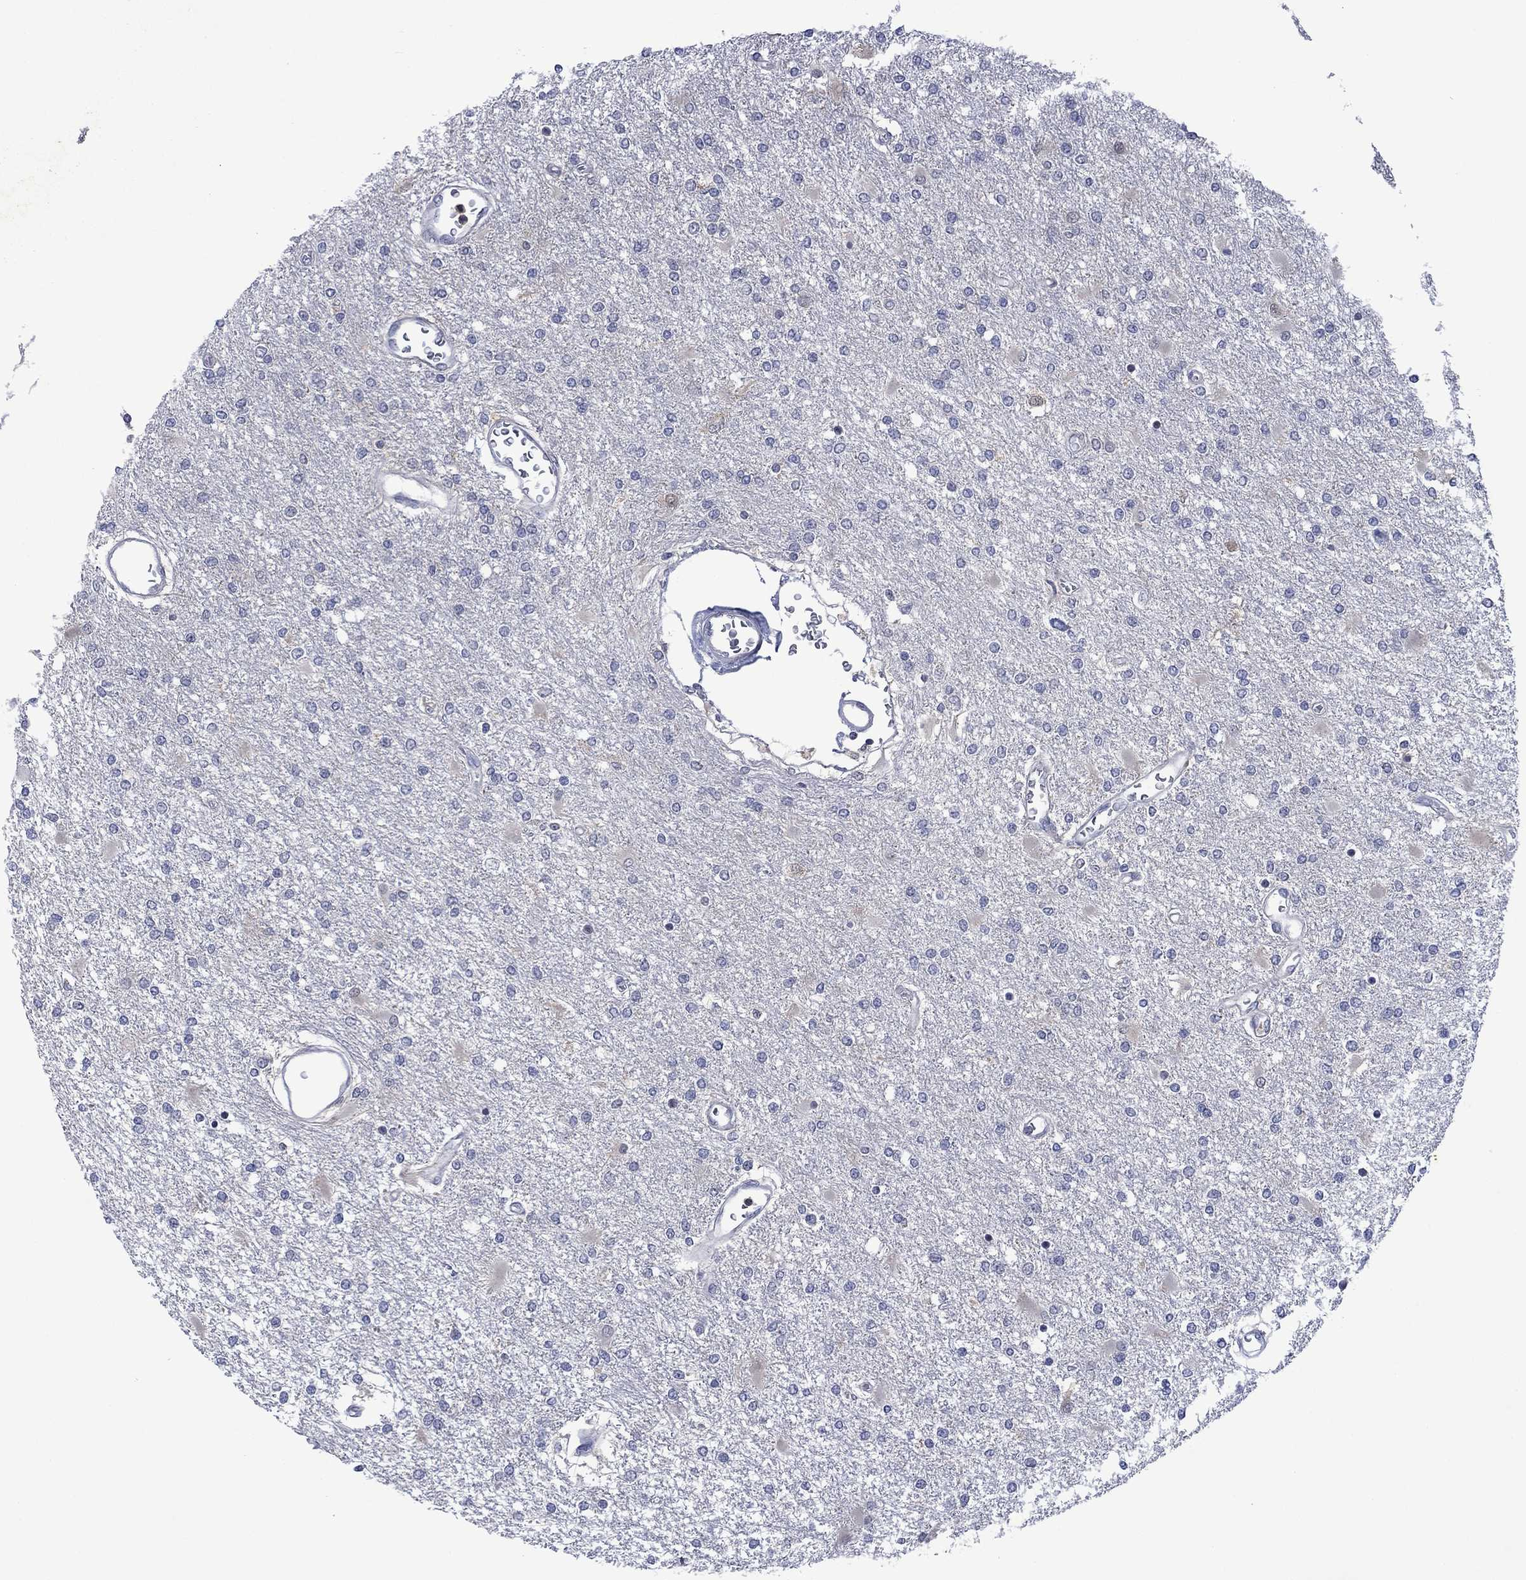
{"staining": {"intensity": "negative", "quantity": "none", "location": "none"}, "tissue": "glioma", "cell_type": "Tumor cells", "image_type": "cancer", "snomed": [{"axis": "morphology", "description": "Glioma, malignant, High grade"}, {"axis": "topography", "description": "Cerebral cortex"}], "caption": "High-grade glioma (malignant) was stained to show a protein in brown. There is no significant expression in tumor cells.", "gene": "AGL", "patient": {"sex": "male", "age": 79}}